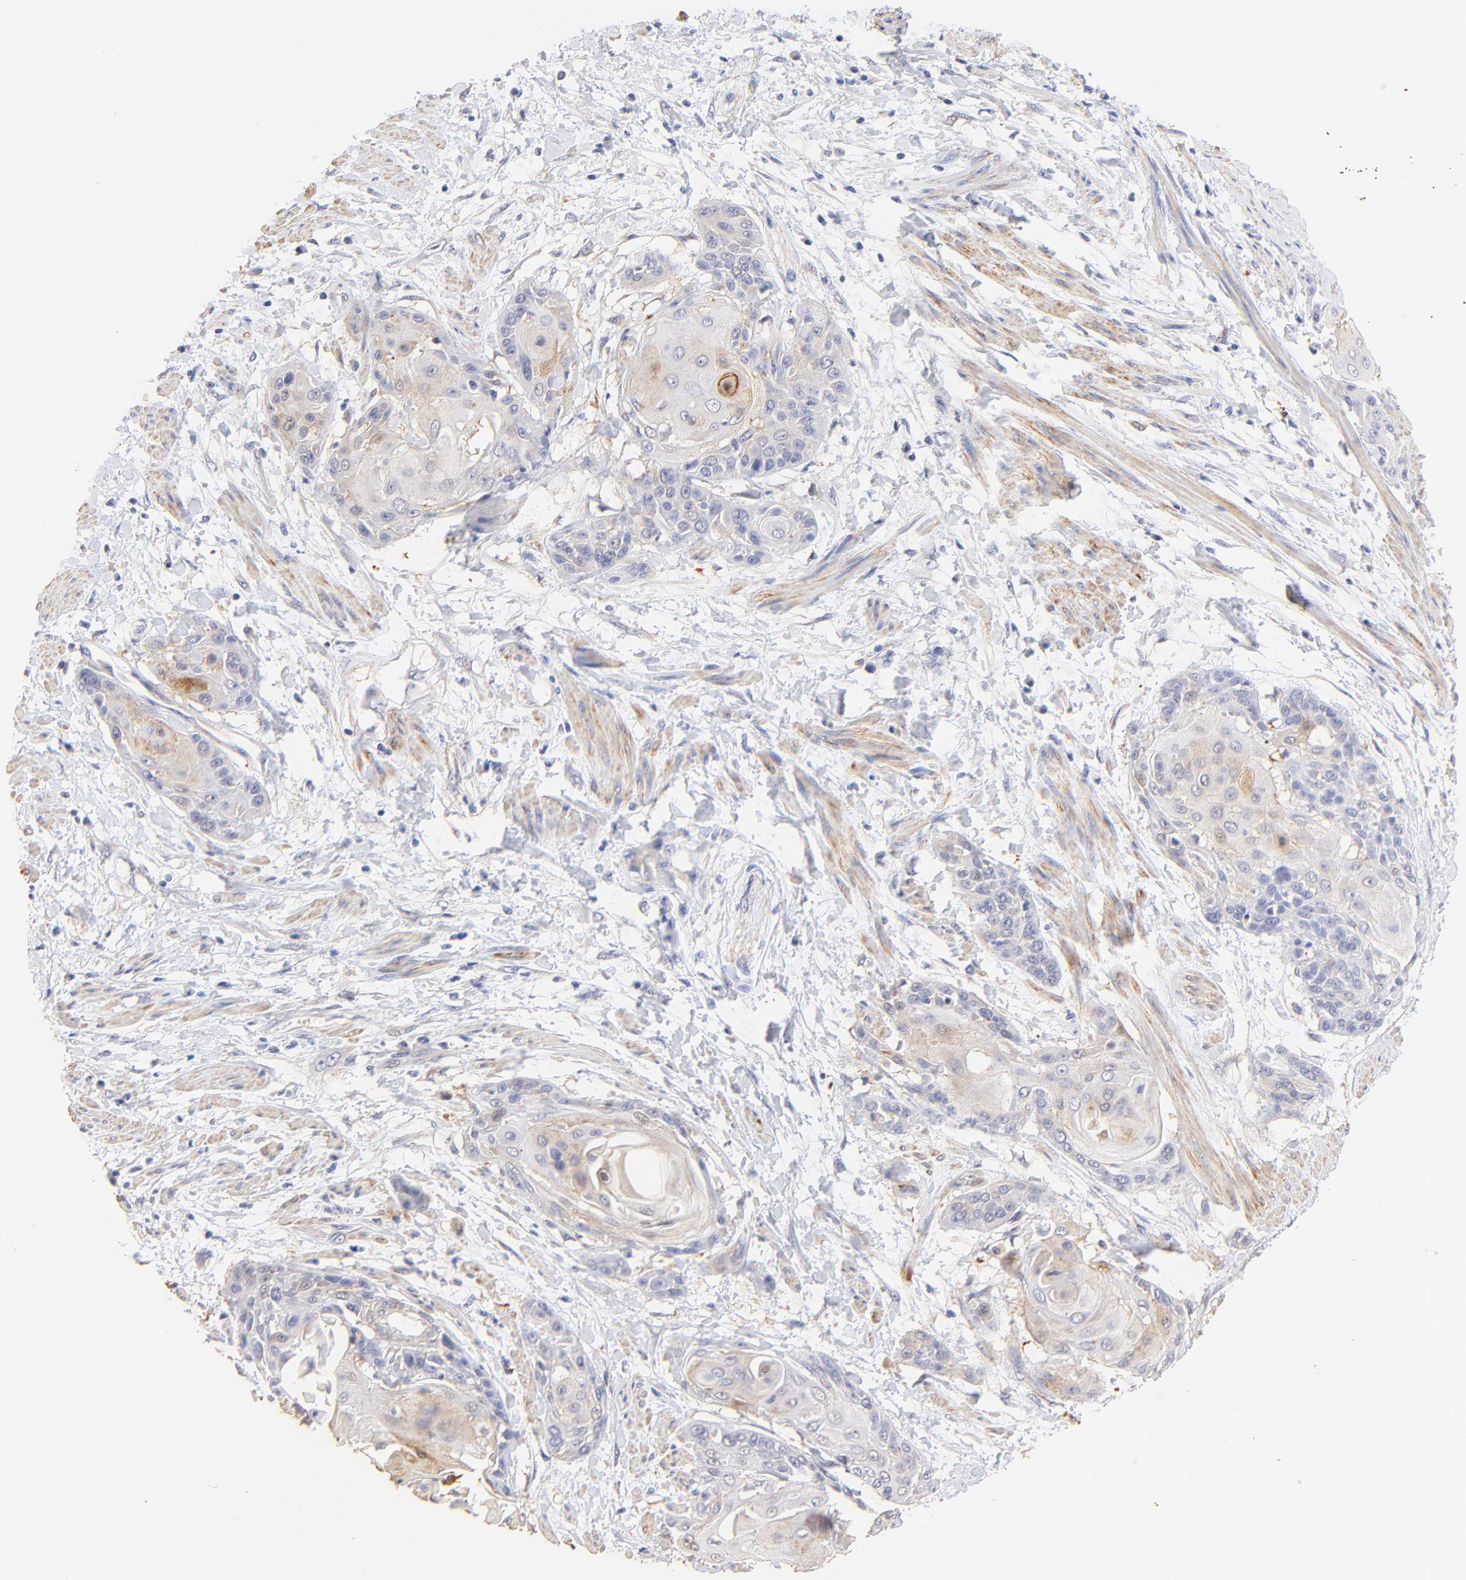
{"staining": {"intensity": "weak", "quantity": "25%-75%", "location": "cytoplasmic/membranous"}, "tissue": "cervical cancer", "cell_type": "Tumor cells", "image_type": "cancer", "snomed": [{"axis": "morphology", "description": "Squamous cell carcinoma, NOS"}, {"axis": "topography", "description": "Cervix"}], "caption": "Protein staining displays weak cytoplasmic/membranous positivity in about 25%-75% of tumor cells in cervical cancer.", "gene": "ACTRT1", "patient": {"sex": "female", "age": 57}}